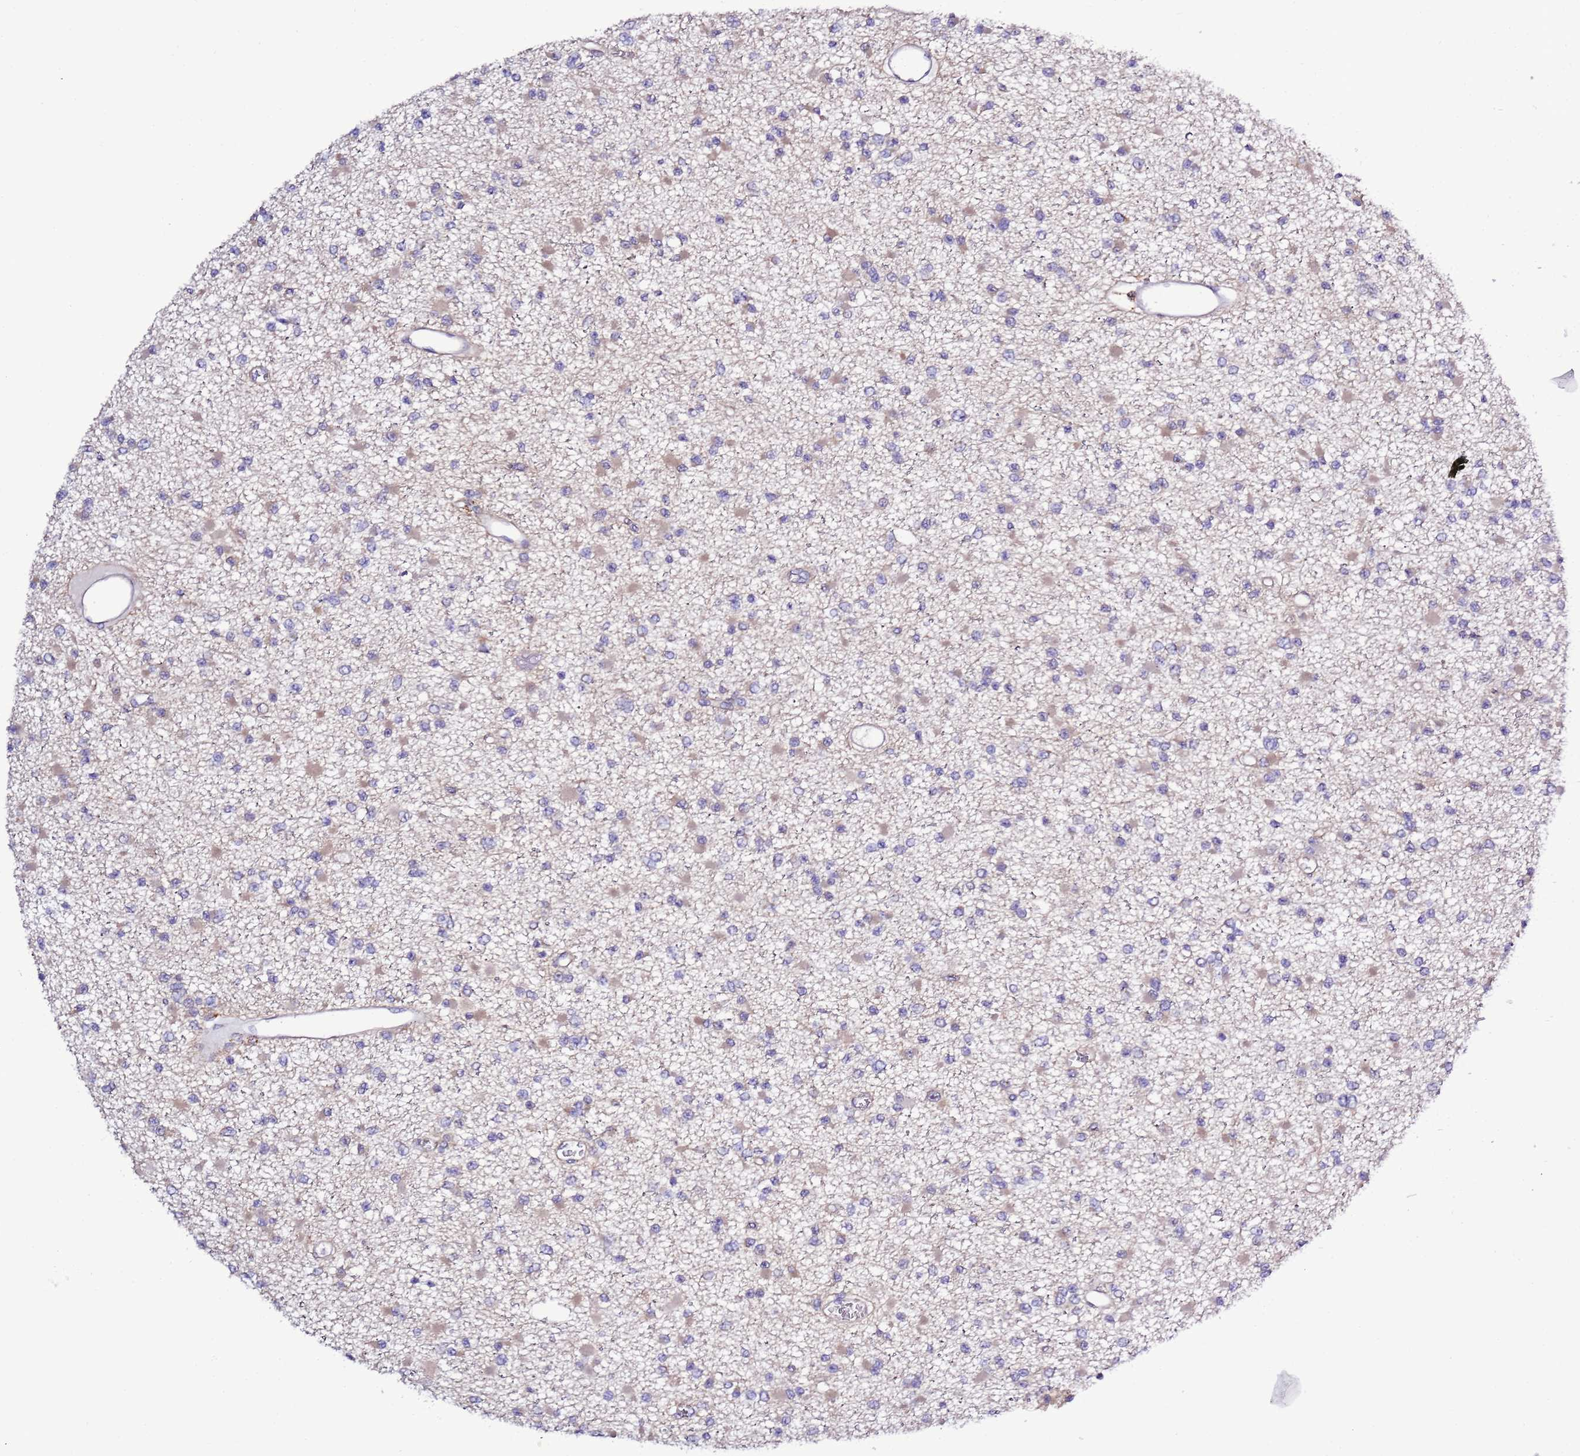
{"staining": {"intensity": "negative", "quantity": "none", "location": "none"}, "tissue": "glioma", "cell_type": "Tumor cells", "image_type": "cancer", "snomed": [{"axis": "morphology", "description": "Glioma, malignant, Low grade"}, {"axis": "topography", "description": "Brain"}], "caption": "This histopathology image is of low-grade glioma (malignant) stained with IHC to label a protein in brown with the nuclei are counter-stained blue. There is no staining in tumor cells. (Stains: DAB (3,3'-diaminobenzidine) immunohistochemistry with hematoxylin counter stain, Microscopy: brightfield microscopy at high magnification).", "gene": "SPCS1", "patient": {"sex": "female", "age": 22}}